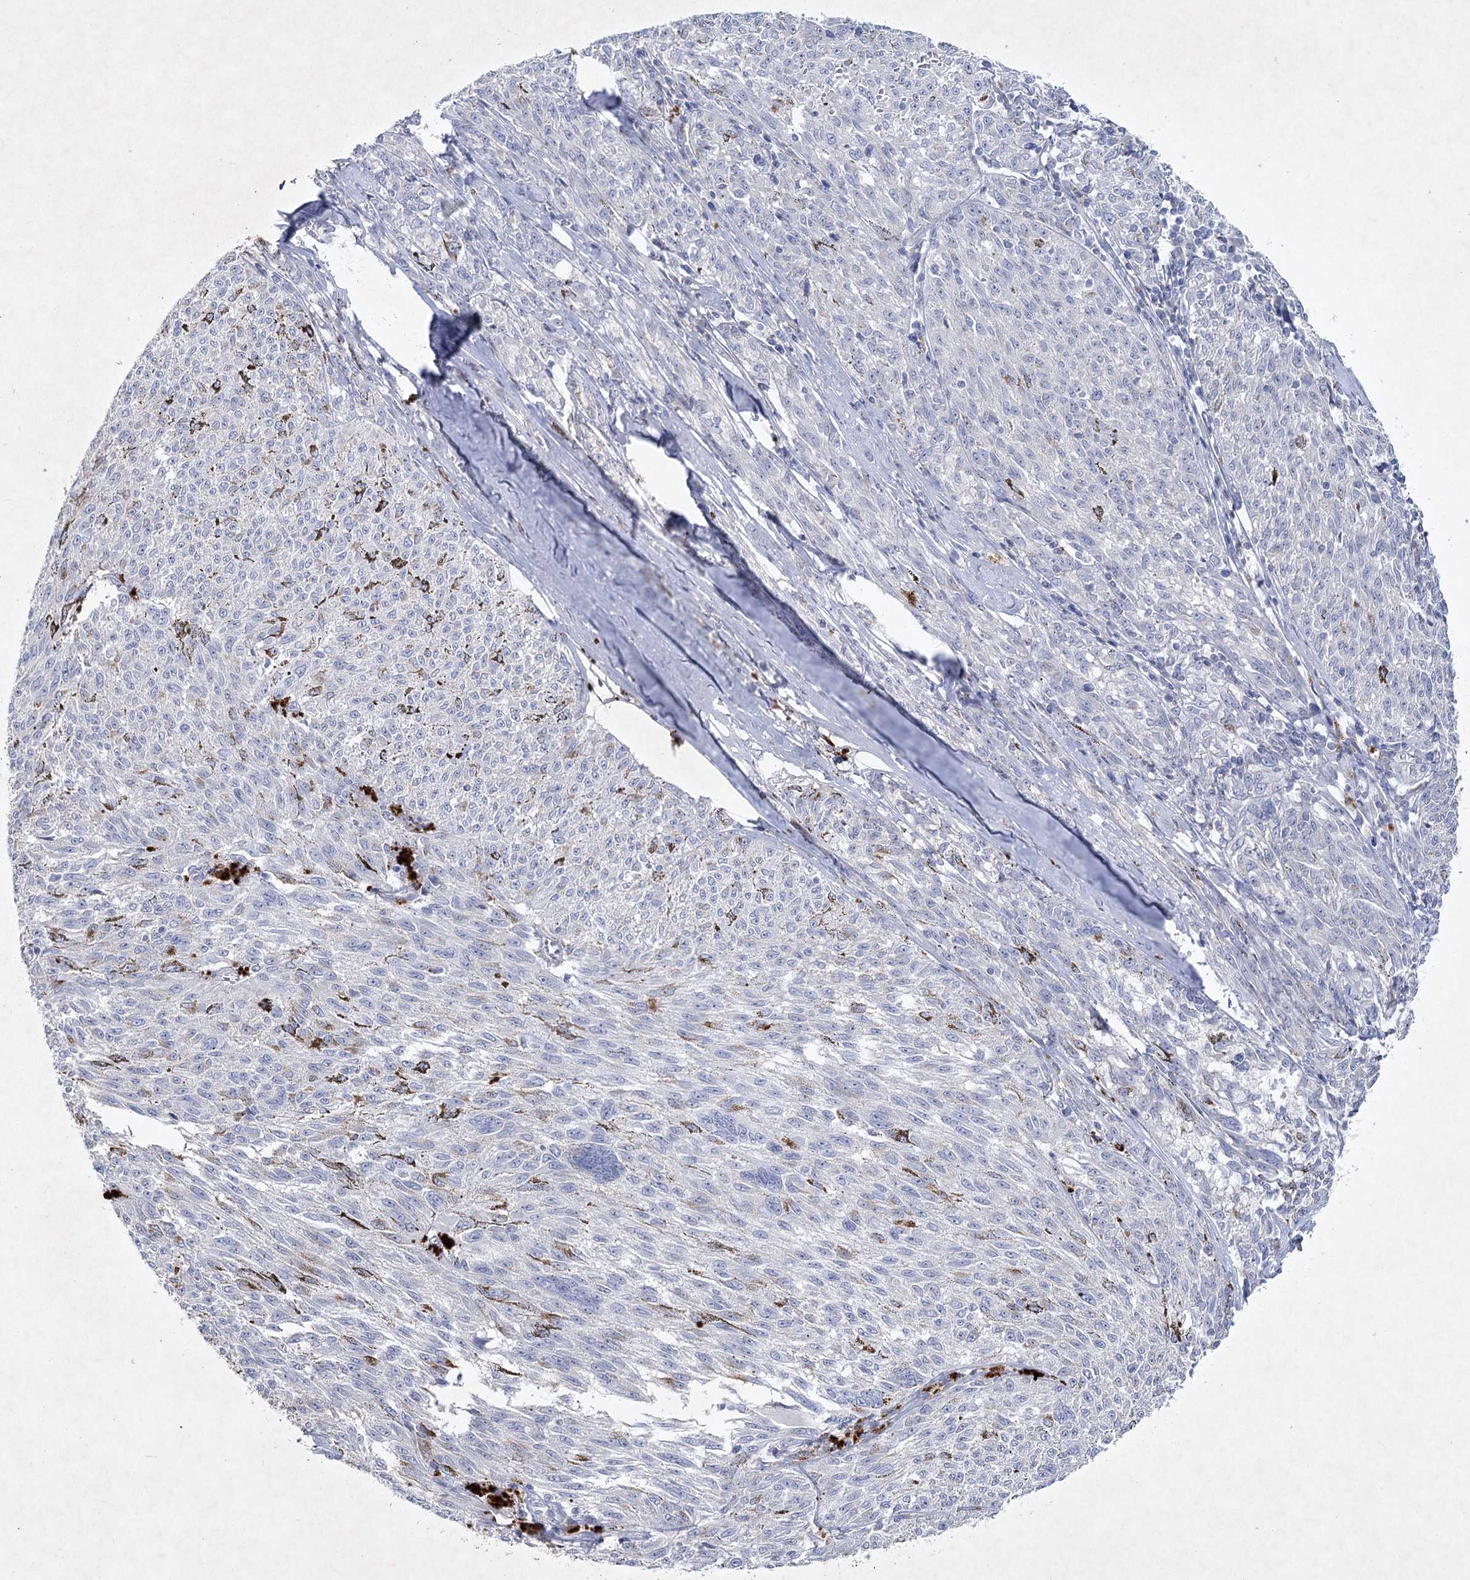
{"staining": {"intensity": "negative", "quantity": "none", "location": "none"}, "tissue": "melanoma", "cell_type": "Tumor cells", "image_type": "cancer", "snomed": [{"axis": "morphology", "description": "Malignant melanoma, NOS"}, {"axis": "topography", "description": "Skin"}], "caption": "Immunohistochemistry of human malignant melanoma demonstrates no positivity in tumor cells.", "gene": "MAP3K13", "patient": {"sex": "female", "age": 72}}